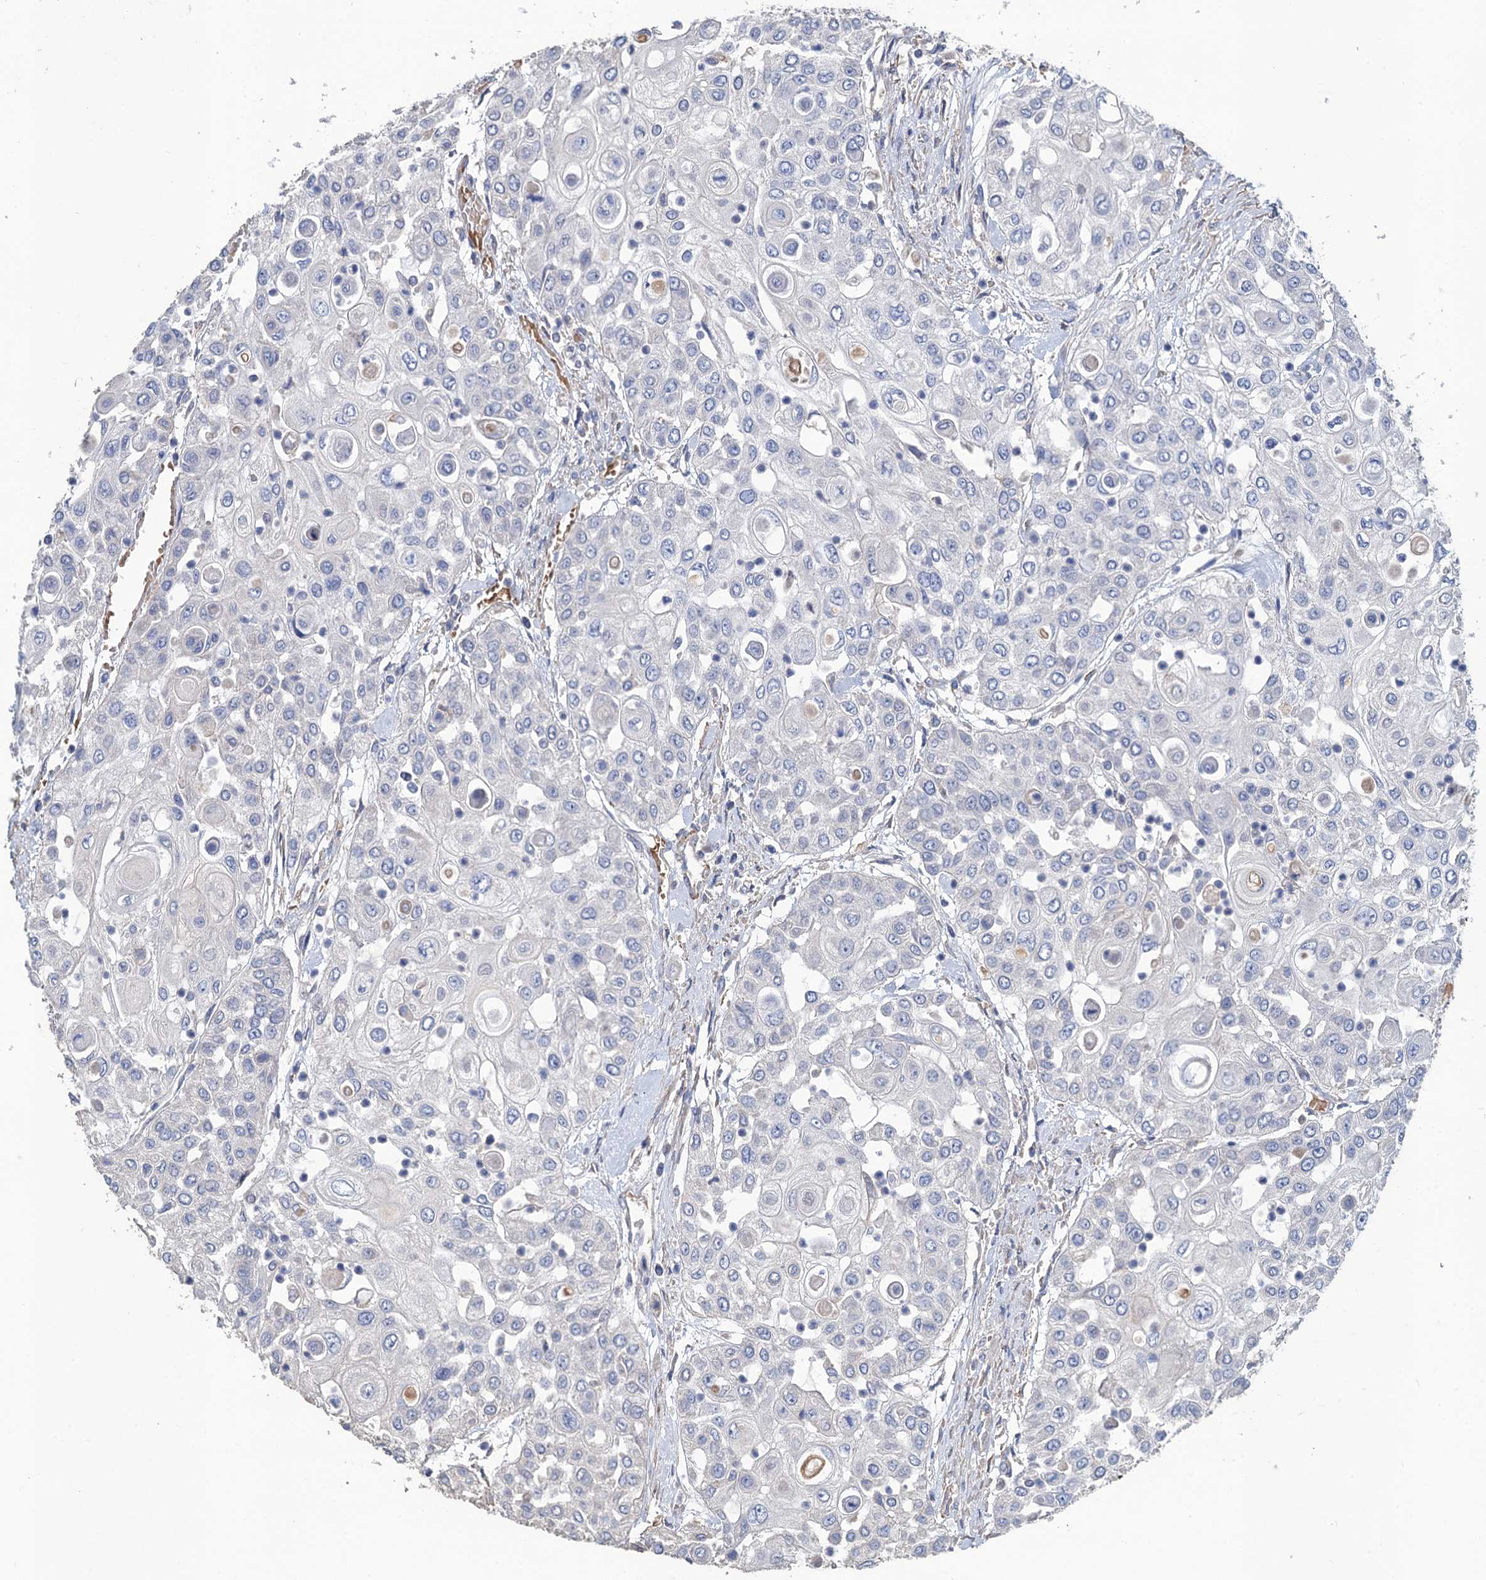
{"staining": {"intensity": "negative", "quantity": "none", "location": "none"}, "tissue": "urothelial cancer", "cell_type": "Tumor cells", "image_type": "cancer", "snomed": [{"axis": "morphology", "description": "Urothelial carcinoma, High grade"}, {"axis": "topography", "description": "Urinary bladder"}], "caption": "An image of urothelial cancer stained for a protein reveals no brown staining in tumor cells.", "gene": "SMCO3", "patient": {"sex": "female", "age": 79}}